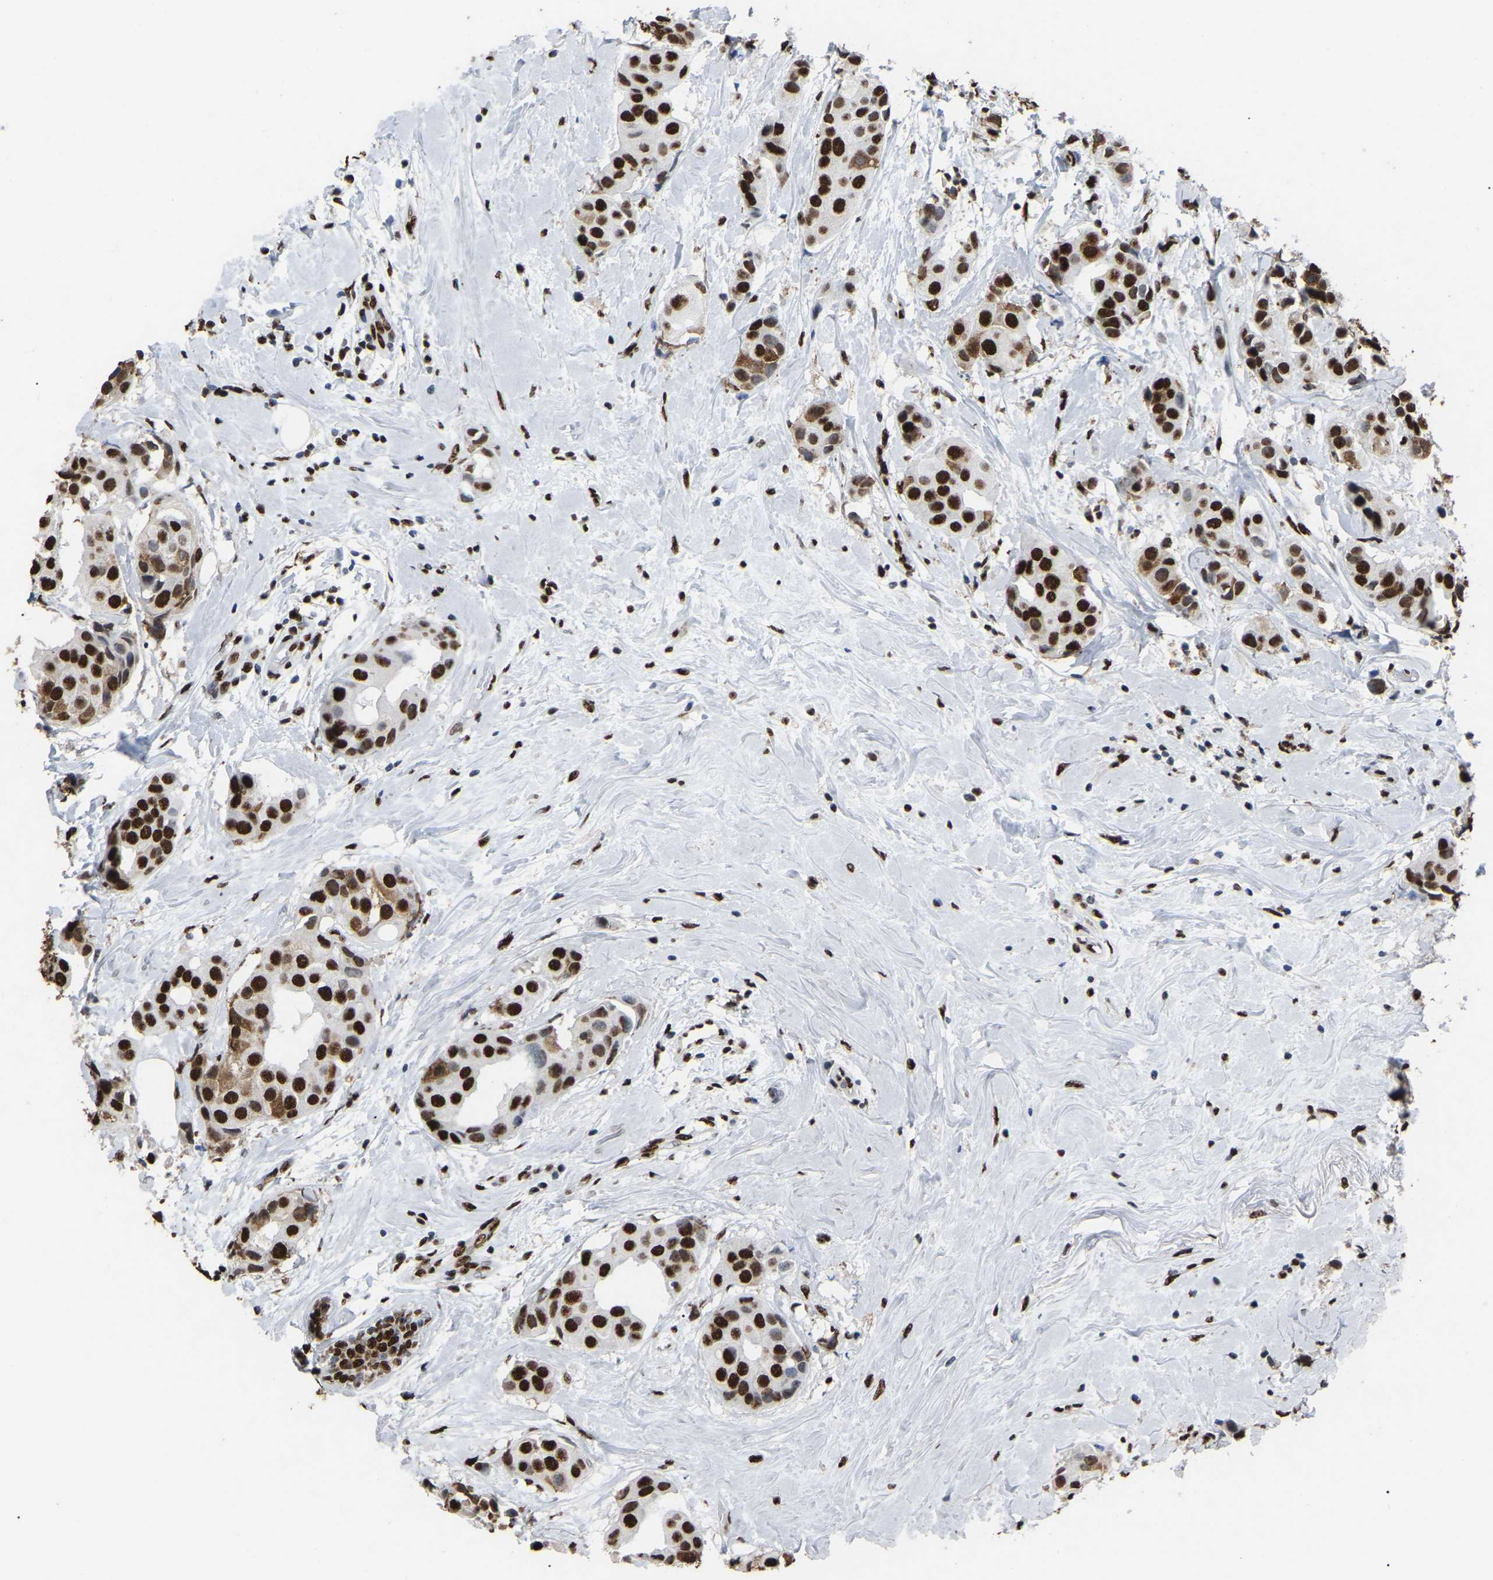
{"staining": {"intensity": "strong", "quantity": ">75%", "location": "nuclear"}, "tissue": "breast cancer", "cell_type": "Tumor cells", "image_type": "cancer", "snomed": [{"axis": "morphology", "description": "Normal tissue, NOS"}, {"axis": "morphology", "description": "Duct carcinoma"}, {"axis": "topography", "description": "Breast"}], "caption": "High-power microscopy captured an immunohistochemistry (IHC) photomicrograph of breast cancer, revealing strong nuclear expression in about >75% of tumor cells. The staining is performed using DAB brown chromogen to label protein expression. The nuclei are counter-stained blue using hematoxylin.", "gene": "RBL2", "patient": {"sex": "female", "age": 39}}